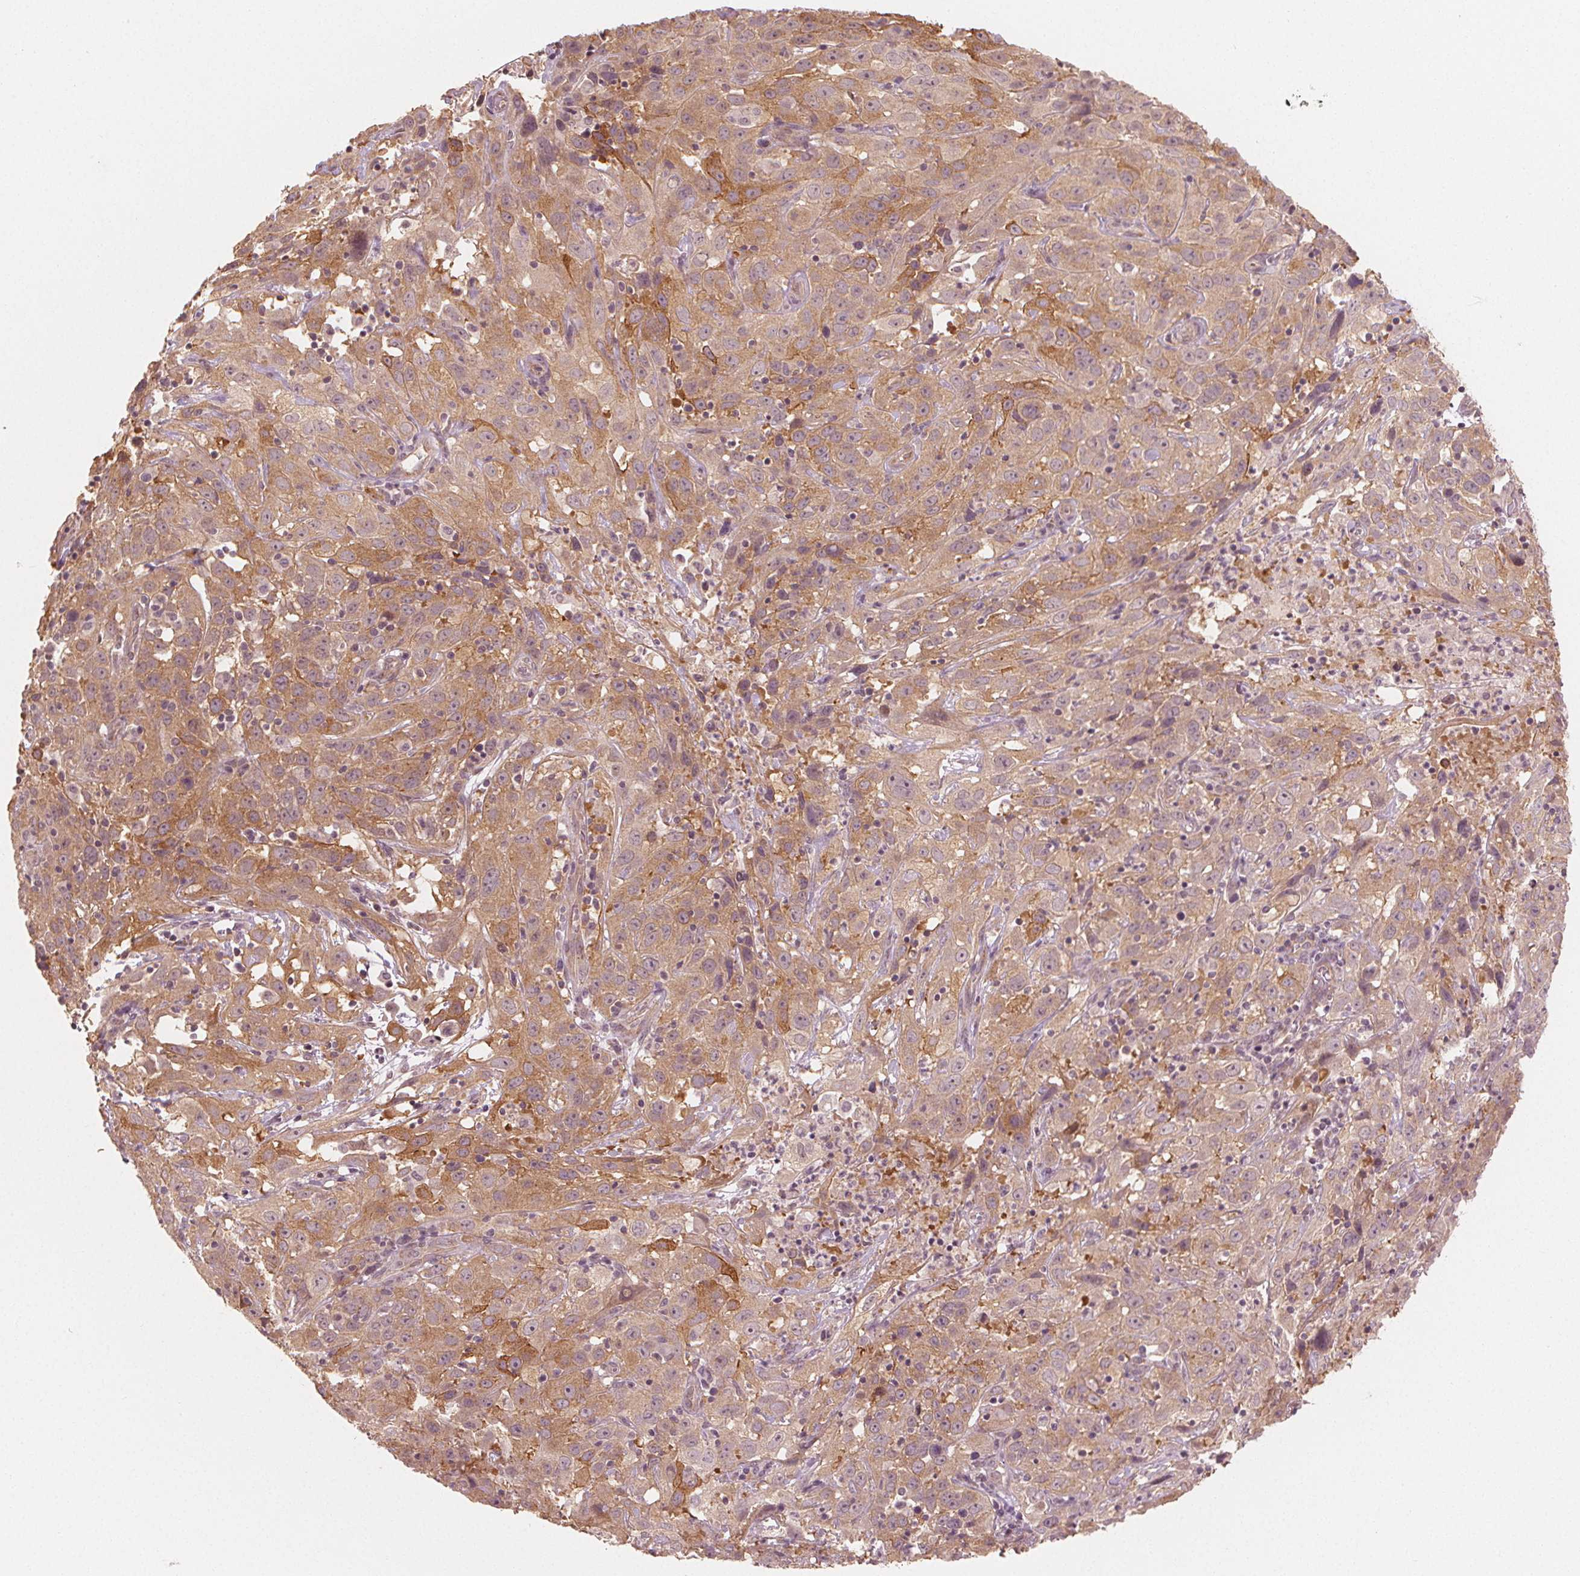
{"staining": {"intensity": "moderate", "quantity": "25%-75%", "location": "cytoplasmic/membranous"}, "tissue": "cervical cancer", "cell_type": "Tumor cells", "image_type": "cancer", "snomed": [{"axis": "morphology", "description": "Squamous cell carcinoma, NOS"}, {"axis": "topography", "description": "Cervix"}], "caption": "Human squamous cell carcinoma (cervical) stained for a protein (brown) shows moderate cytoplasmic/membranous positive positivity in approximately 25%-75% of tumor cells.", "gene": "CLBA1", "patient": {"sex": "female", "age": 32}}